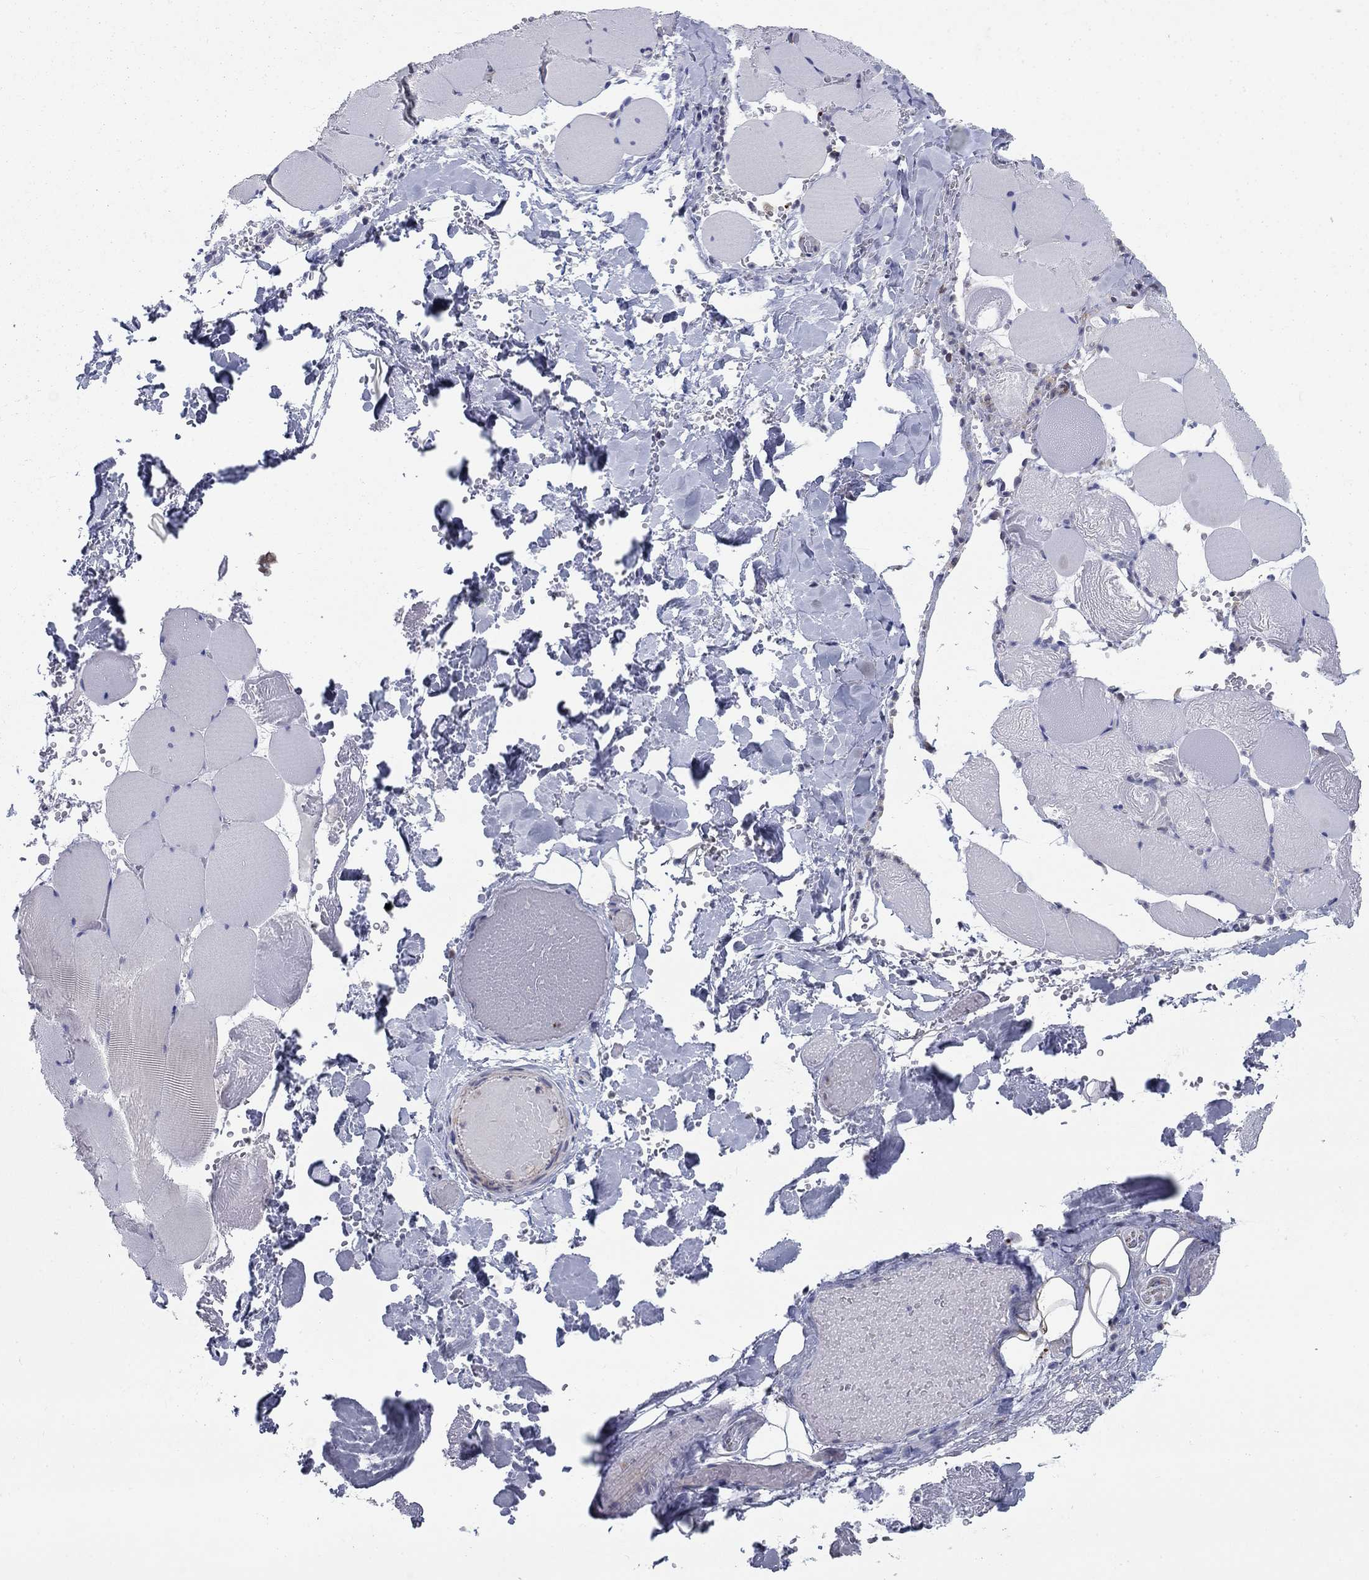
{"staining": {"intensity": "negative", "quantity": "none", "location": "none"}, "tissue": "skeletal muscle", "cell_type": "Myocytes", "image_type": "normal", "snomed": [{"axis": "morphology", "description": "Normal tissue, NOS"}, {"axis": "morphology", "description": "Malignant melanoma, Metastatic site"}, {"axis": "topography", "description": "Skeletal muscle"}], "caption": "A high-resolution image shows immunohistochemistry (IHC) staining of benign skeletal muscle, which reveals no significant positivity in myocytes. (DAB immunohistochemistry (IHC) with hematoxylin counter stain).", "gene": "STMN1", "patient": {"sex": "male", "age": 50}}